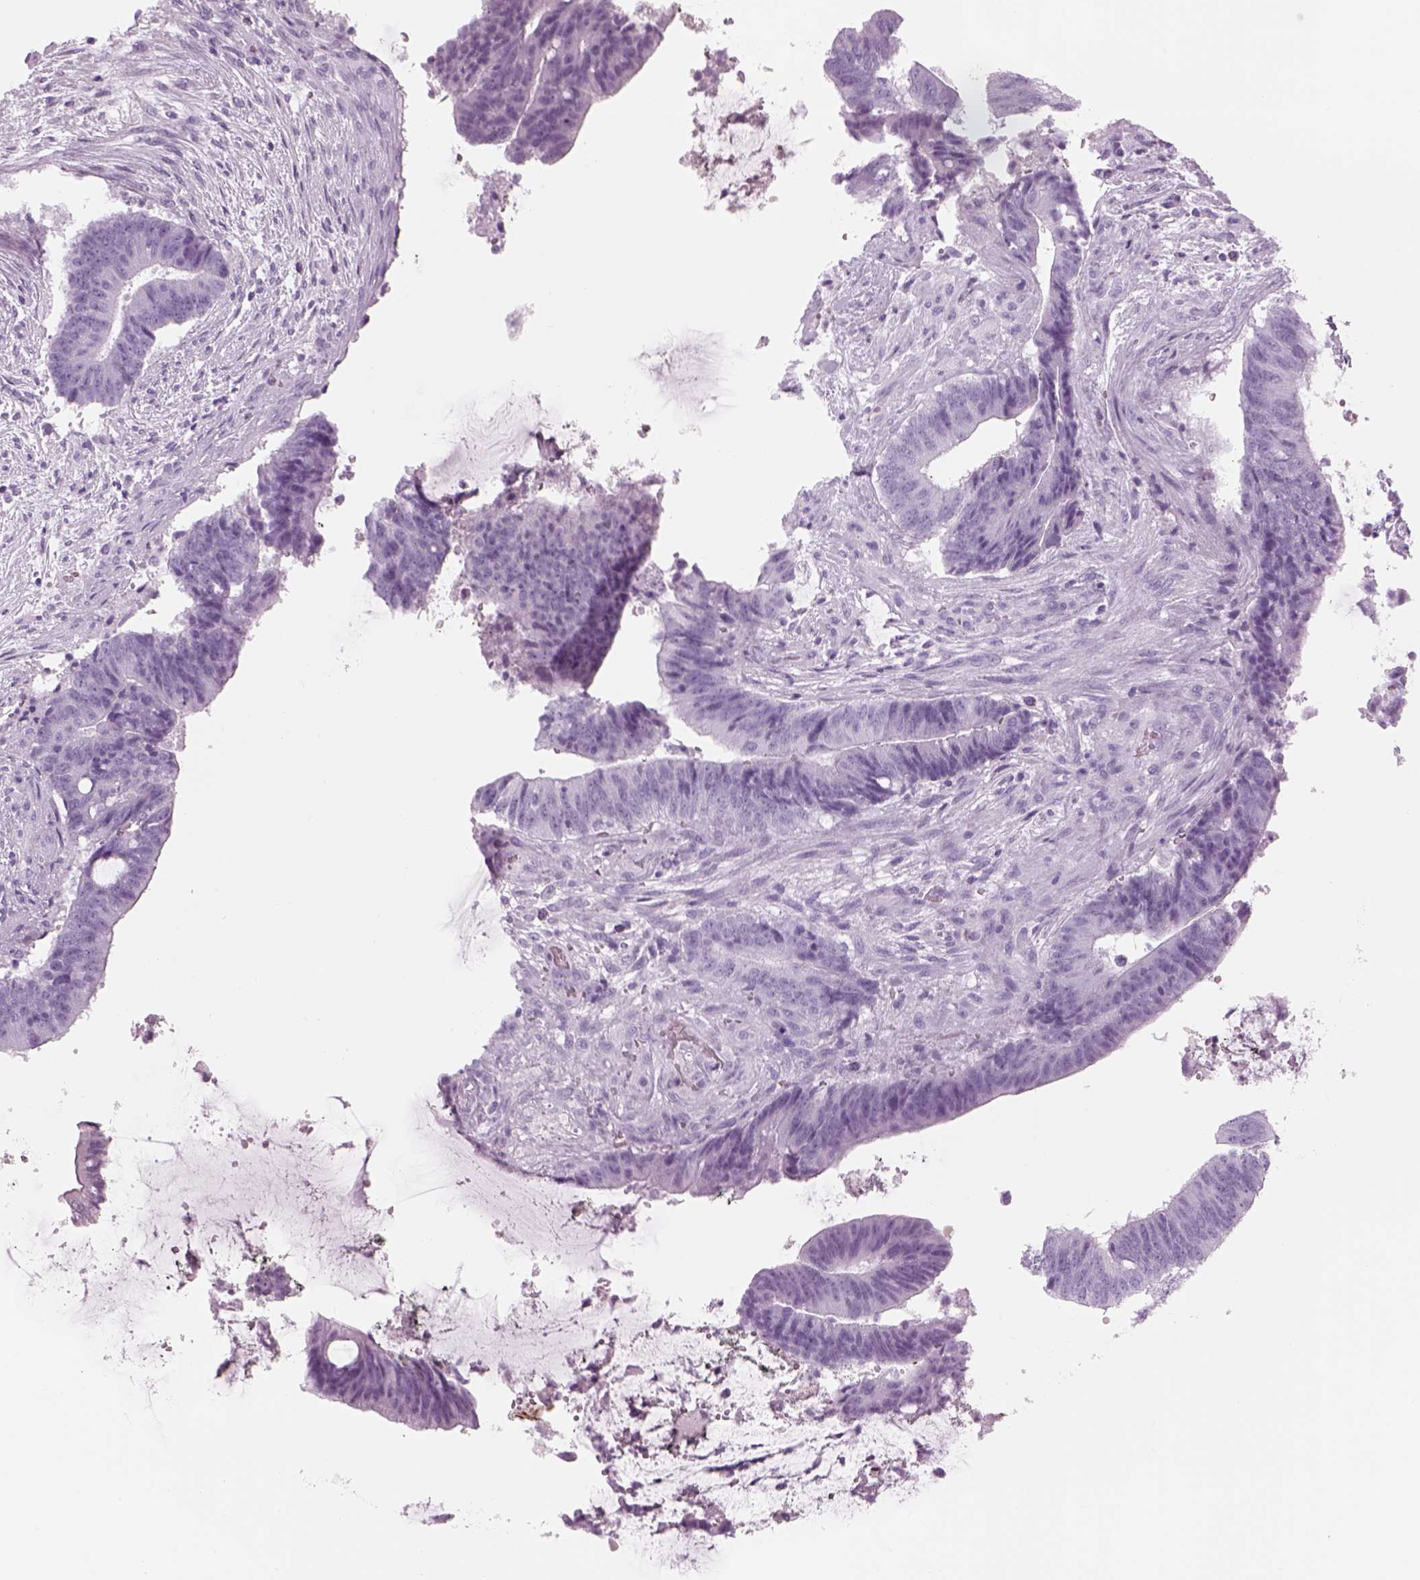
{"staining": {"intensity": "negative", "quantity": "none", "location": "none"}, "tissue": "colorectal cancer", "cell_type": "Tumor cells", "image_type": "cancer", "snomed": [{"axis": "morphology", "description": "Adenocarcinoma, NOS"}, {"axis": "topography", "description": "Colon"}], "caption": "There is no significant staining in tumor cells of adenocarcinoma (colorectal).", "gene": "PABPC1L2B", "patient": {"sex": "female", "age": 43}}